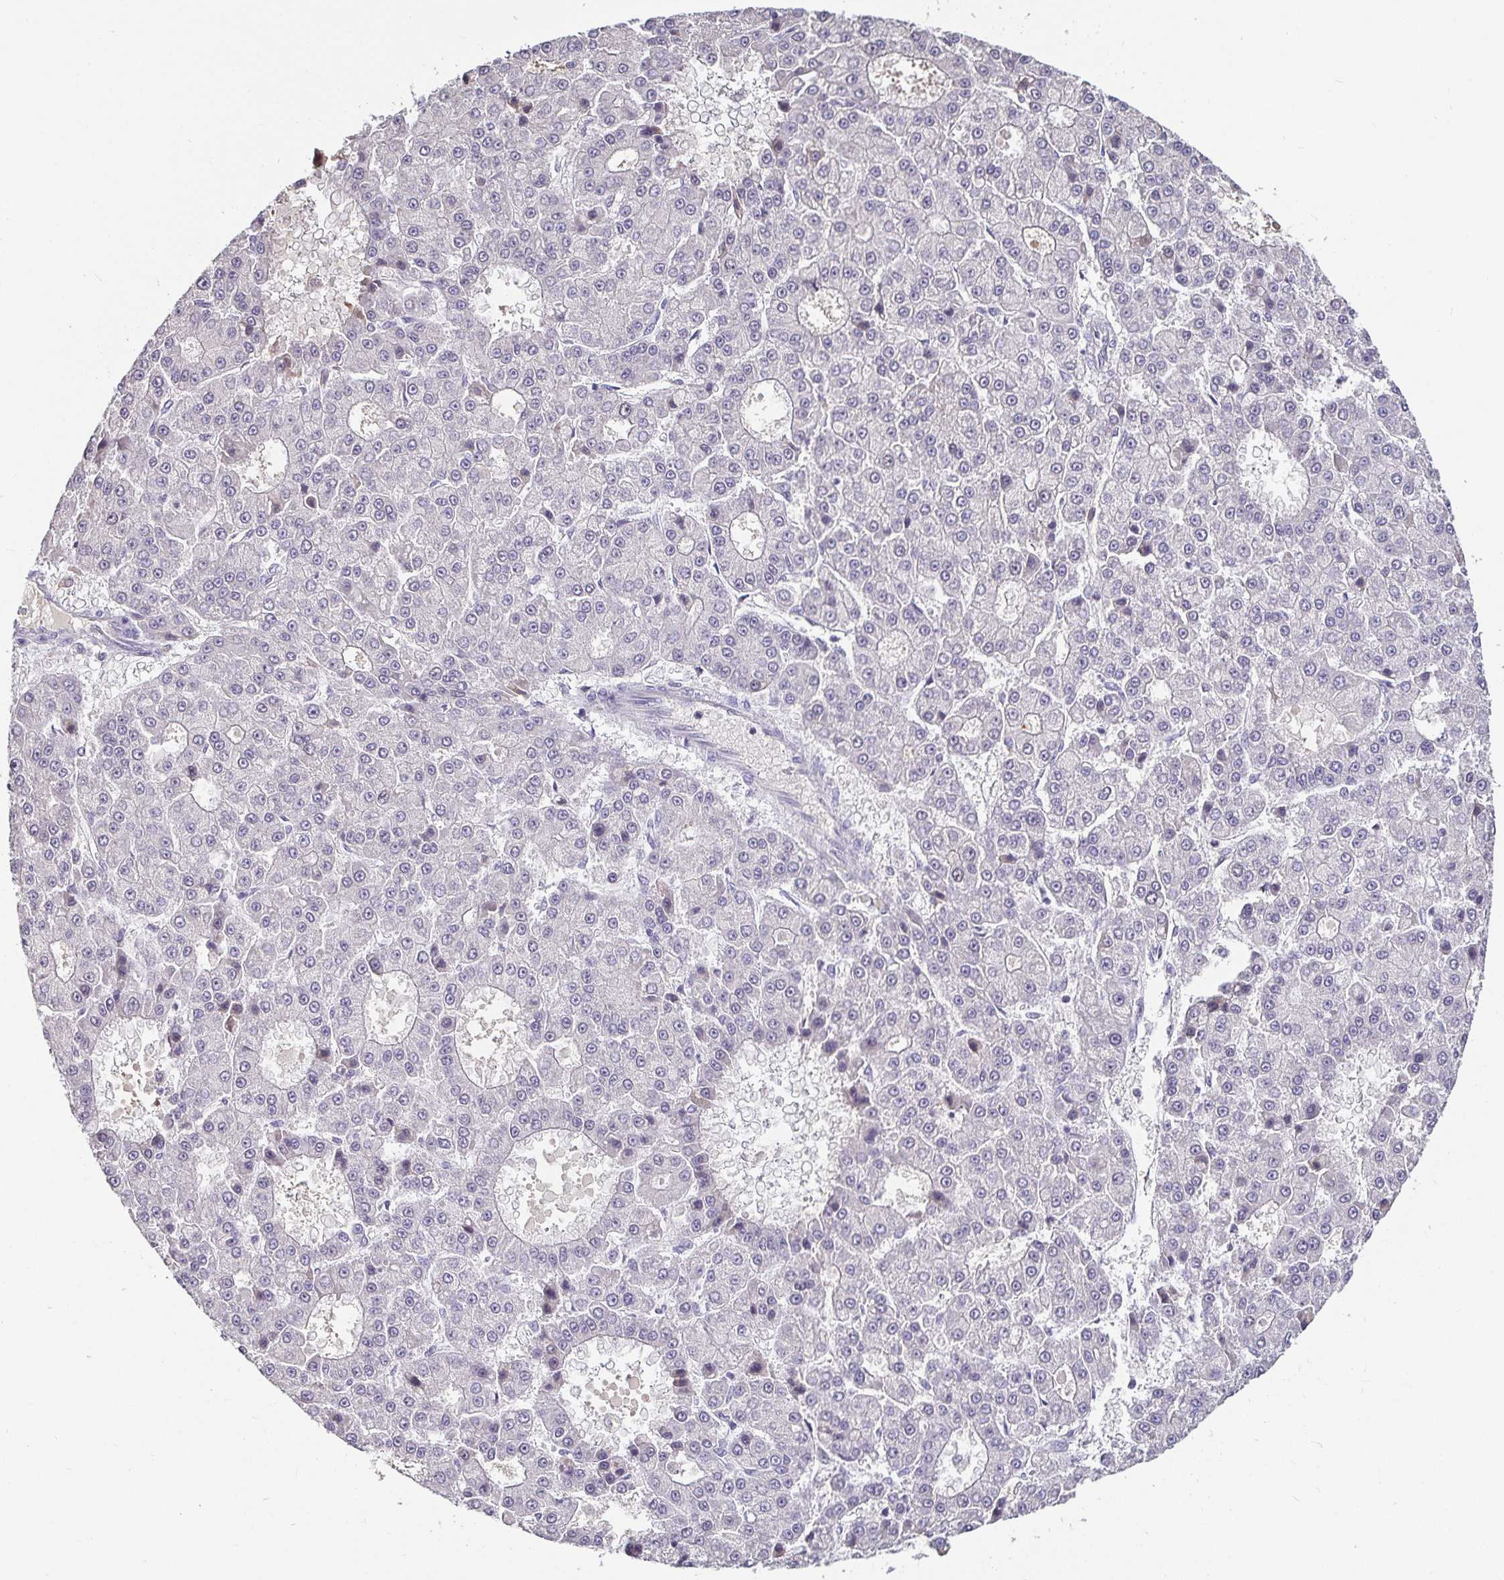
{"staining": {"intensity": "negative", "quantity": "none", "location": "none"}, "tissue": "liver cancer", "cell_type": "Tumor cells", "image_type": "cancer", "snomed": [{"axis": "morphology", "description": "Carcinoma, Hepatocellular, NOS"}, {"axis": "topography", "description": "Liver"}], "caption": "Immunohistochemical staining of liver cancer displays no significant expression in tumor cells. (Brightfield microscopy of DAB (3,3'-diaminobenzidine) immunohistochemistry at high magnification).", "gene": "ANLN", "patient": {"sex": "male", "age": 70}}